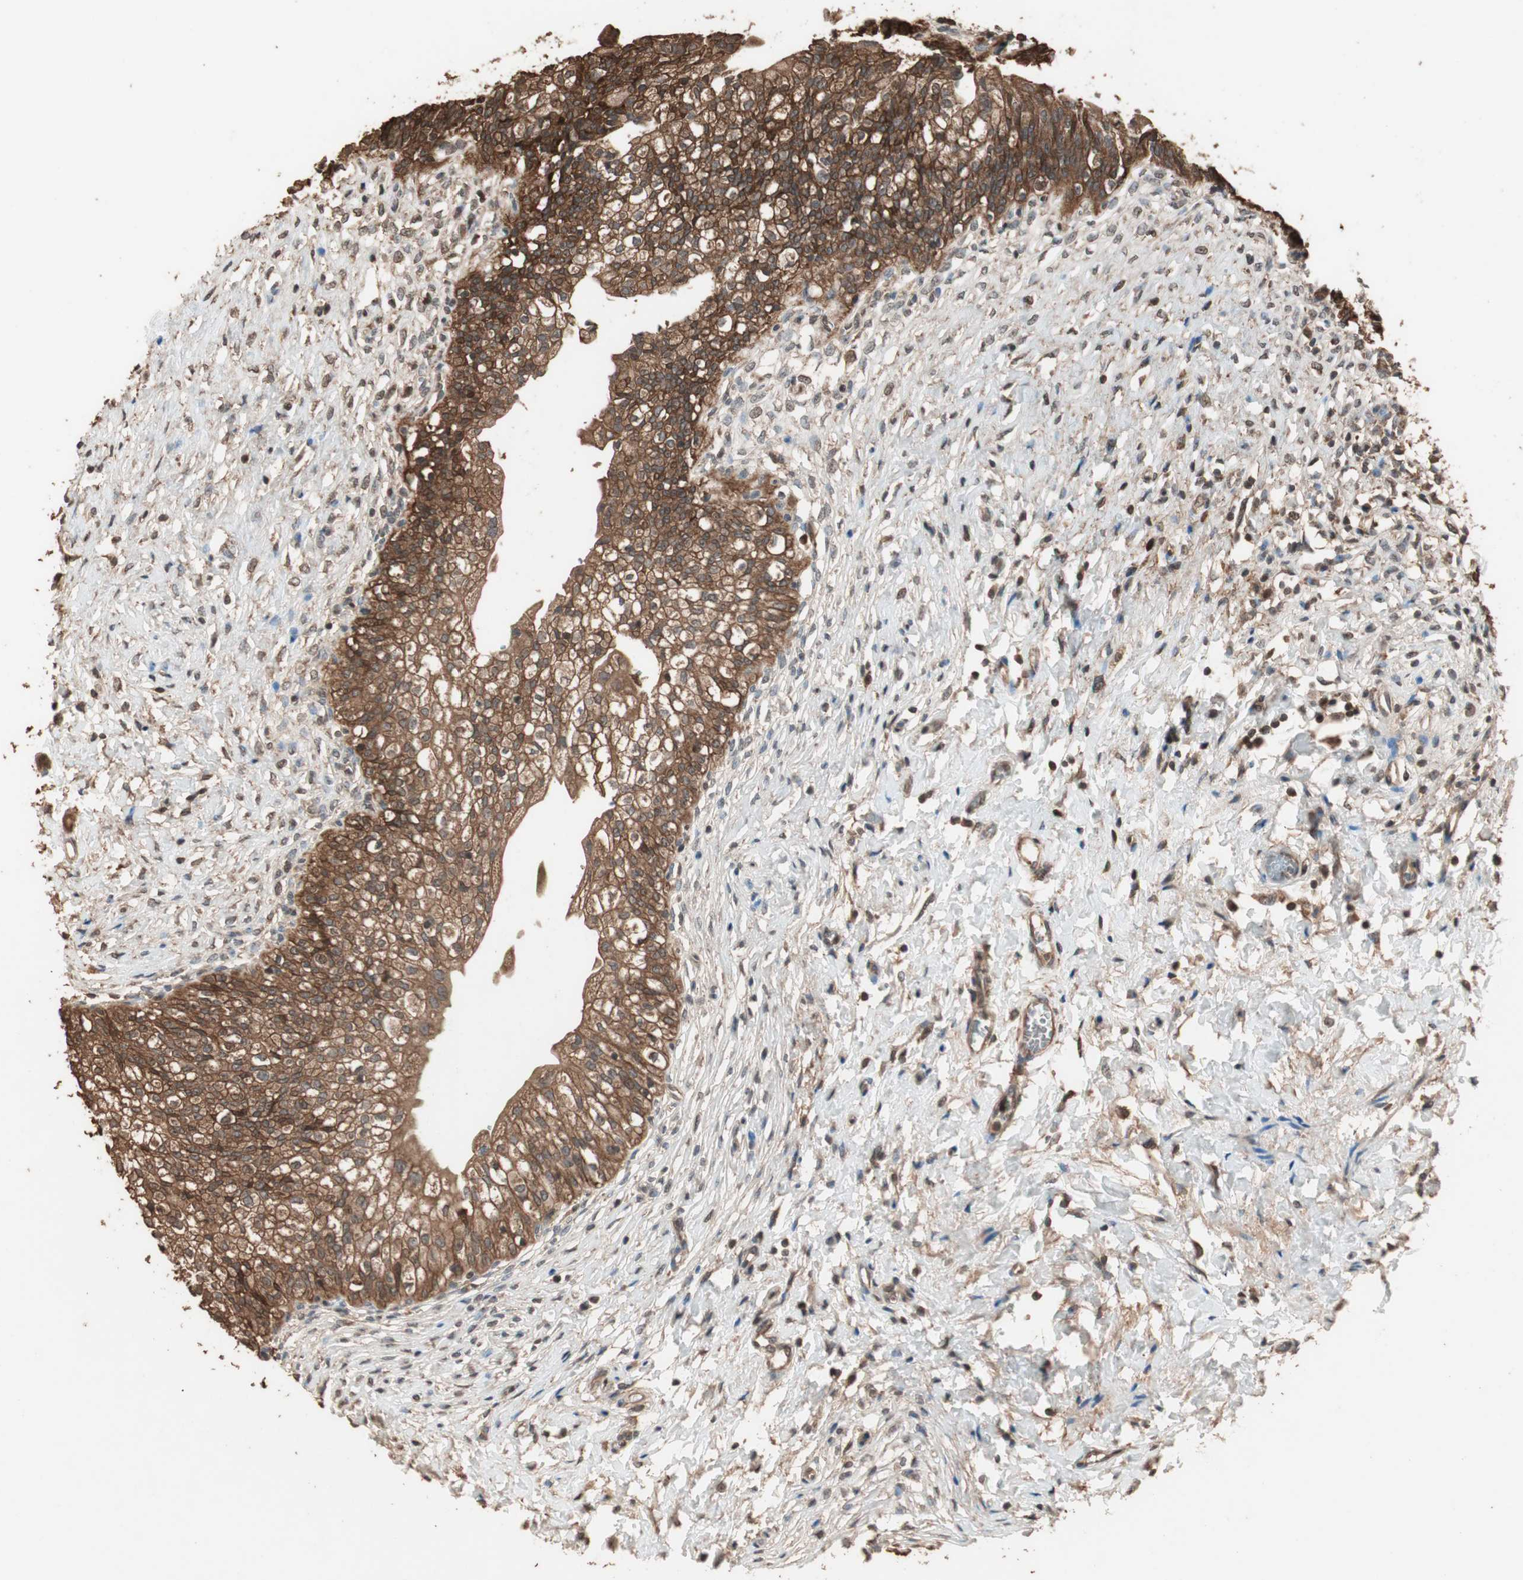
{"staining": {"intensity": "strong", "quantity": ">75%", "location": "cytoplasmic/membranous,nuclear"}, "tissue": "urinary bladder", "cell_type": "Urothelial cells", "image_type": "normal", "snomed": [{"axis": "morphology", "description": "Normal tissue, NOS"}, {"axis": "morphology", "description": "Inflammation, NOS"}, {"axis": "topography", "description": "Urinary bladder"}], "caption": "Immunohistochemistry histopathology image of benign urinary bladder stained for a protein (brown), which displays high levels of strong cytoplasmic/membranous,nuclear positivity in about >75% of urothelial cells.", "gene": "USP20", "patient": {"sex": "female", "age": 80}}